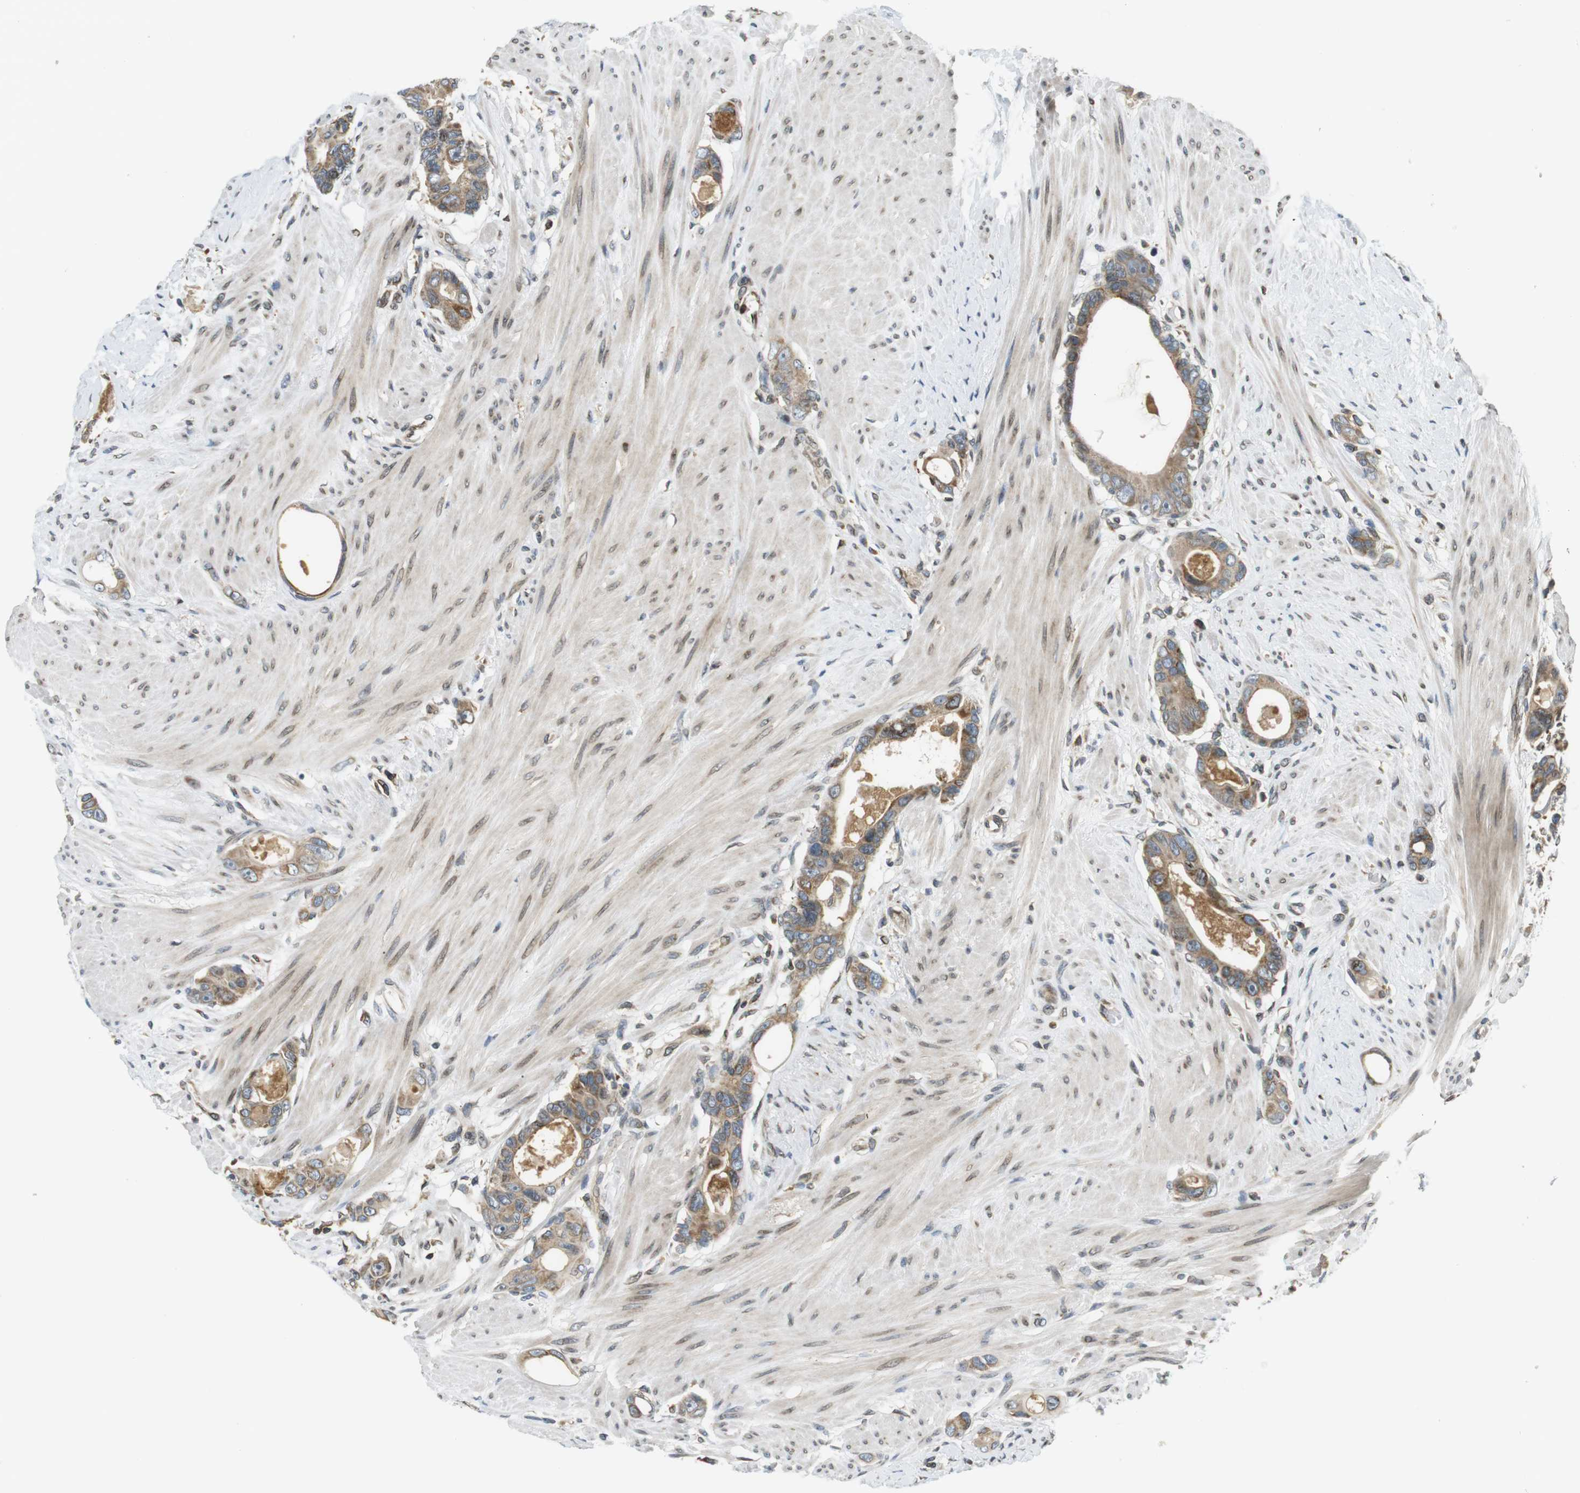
{"staining": {"intensity": "moderate", "quantity": ">75%", "location": "cytoplasmic/membranous"}, "tissue": "colorectal cancer", "cell_type": "Tumor cells", "image_type": "cancer", "snomed": [{"axis": "morphology", "description": "Adenocarcinoma, NOS"}, {"axis": "topography", "description": "Rectum"}], "caption": "Moderate cytoplasmic/membranous positivity is appreciated in approximately >75% of tumor cells in adenocarcinoma (colorectal).", "gene": "TMX4", "patient": {"sex": "male", "age": 51}}